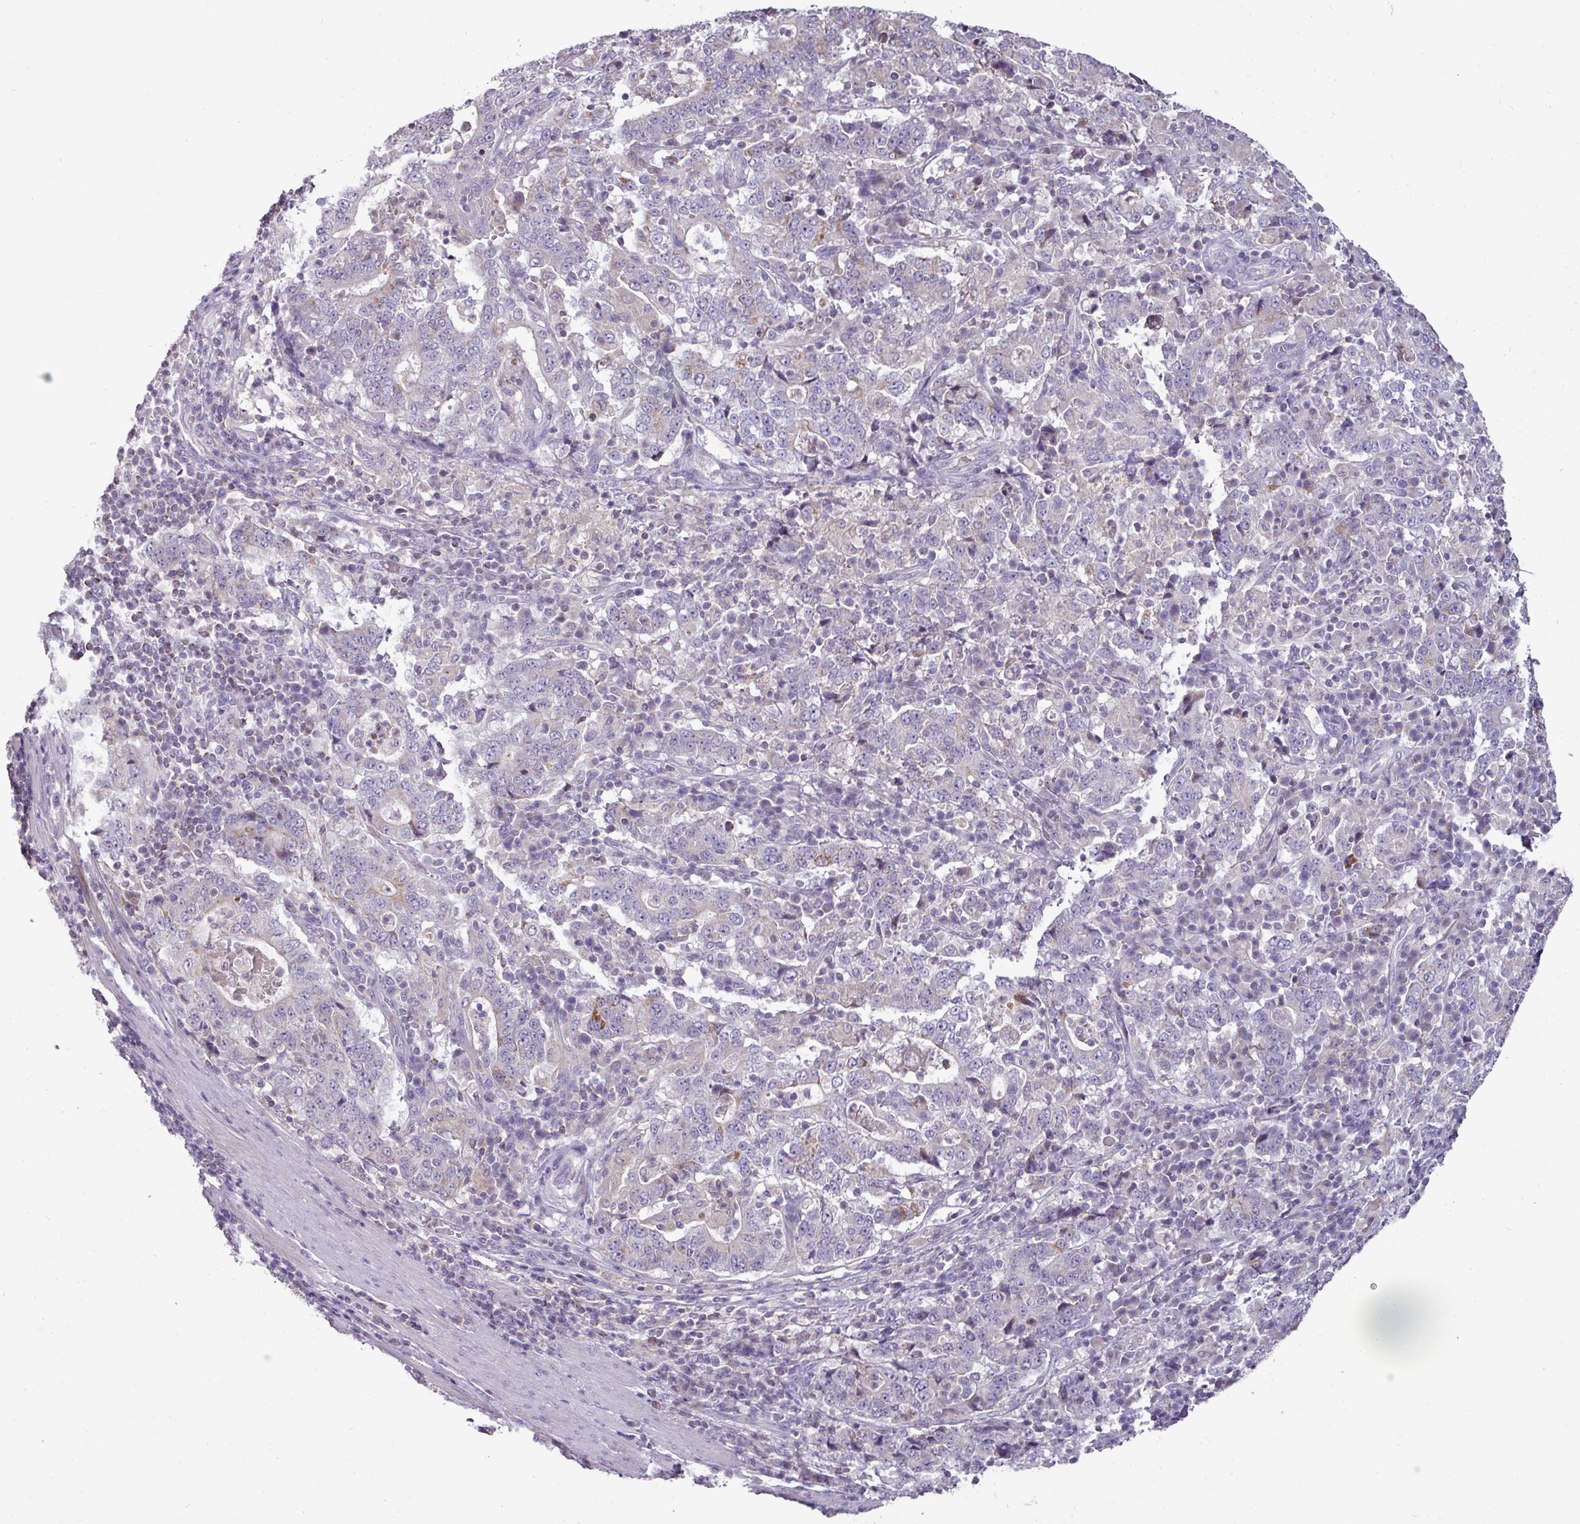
{"staining": {"intensity": "negative", "quantity": "none", "location": "none"}, "tissue": "stomach cancer", "cell_type": "Tumor cells", "image_type": "cancer", "snomed": [{"axis": "morphology", "description": "Normal tissue, NOS"}, {"axis": "morphology", "description": "Adenocarcinoma, NOS"}, {"axis": "topography", "description": "Stomach, upper"}, {"axis": "topography", "description": "Stomach"}], "caption": "The histopathology image displays no significant expression in tumor cells of stomach cancer.", "gene": "TRAPPC1", "patient": {"sex": "male", "age": 59}}